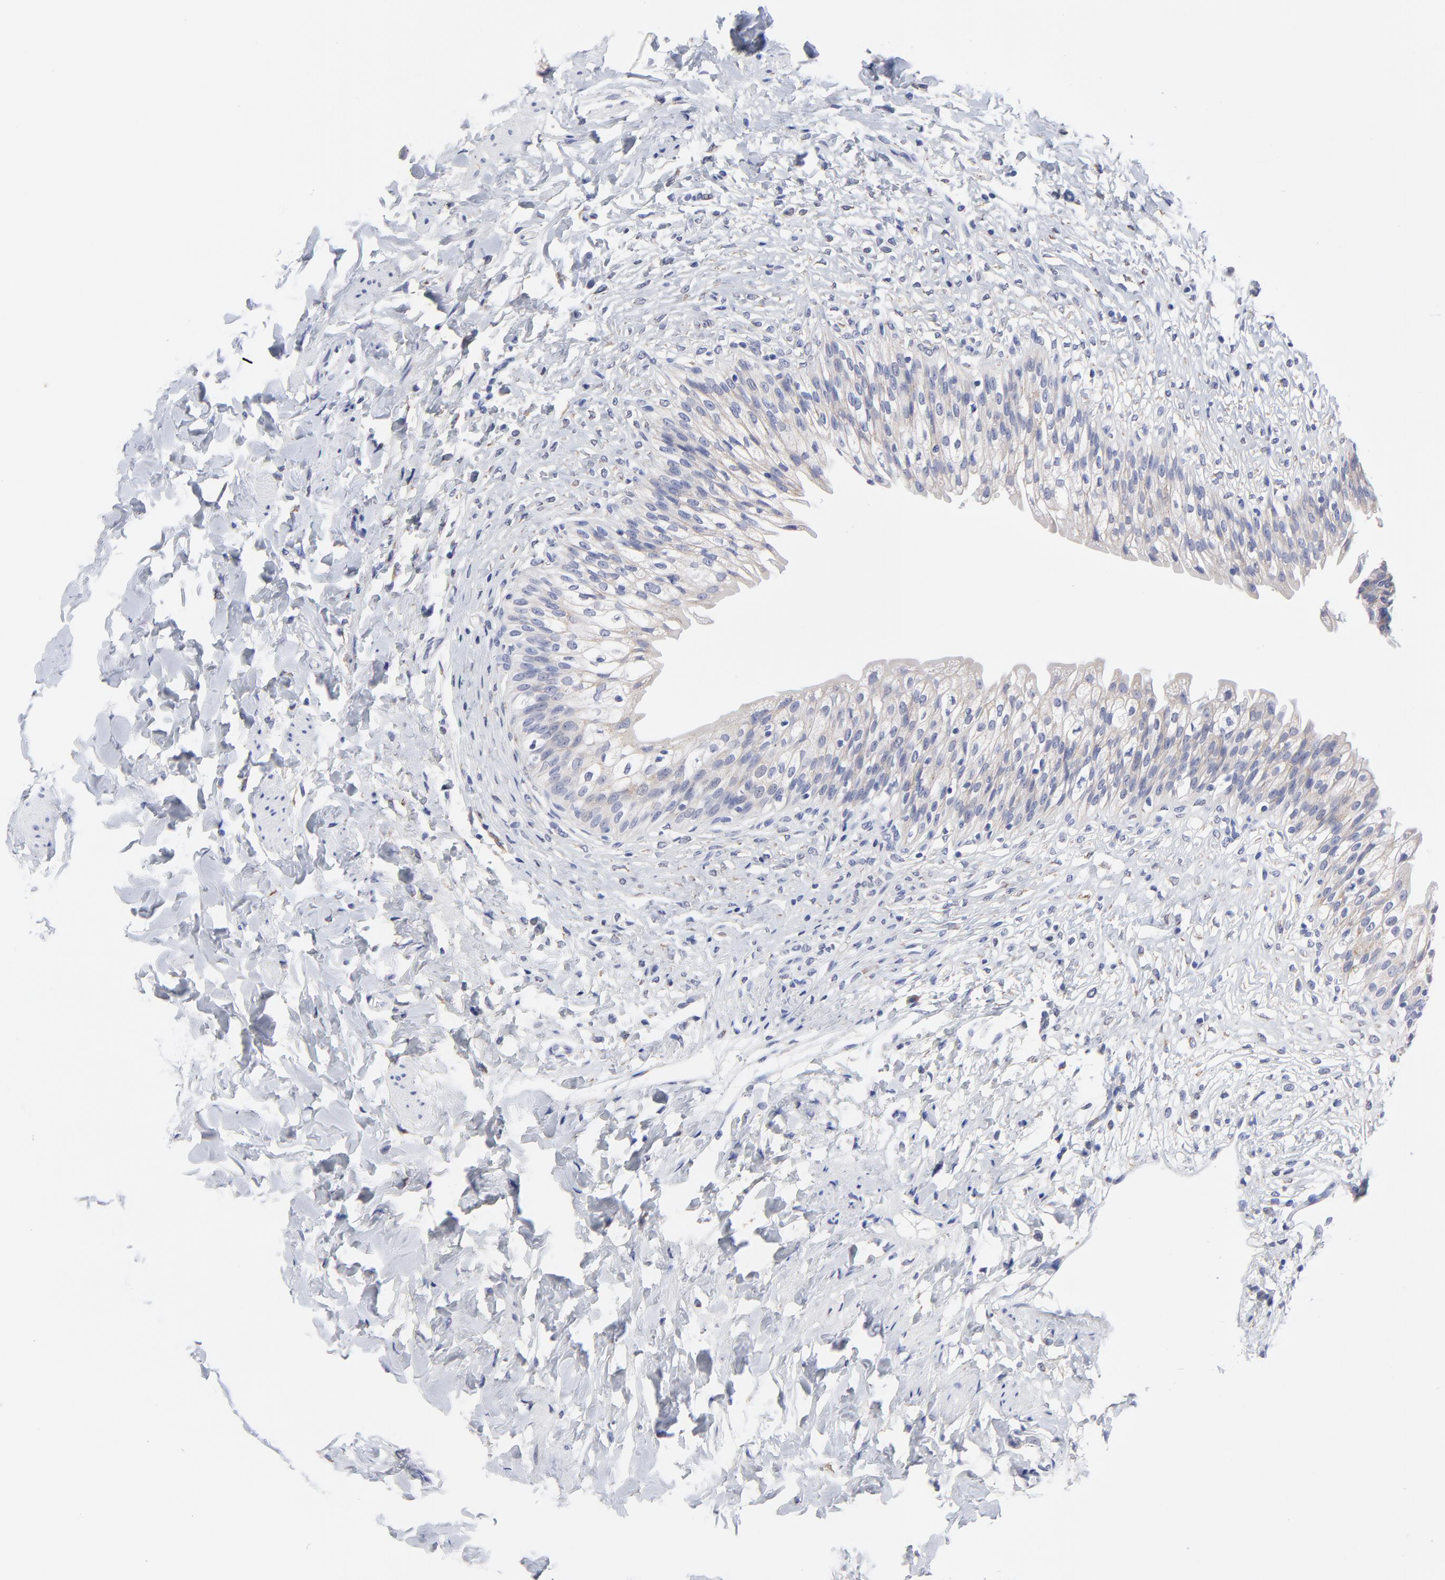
{"staining": {"intensity": "weak", "quantity": "25%-75%", "location": "cytoplasmic/membranous"}, "tissue": "urinary bladder", "cell_type": "Urothelial cells", "image_type": "normal", "snomed": [{"axis": "morphology", "description": "Normal tissue, NOS"}, {"axis": "morphology", "description": "Inflammation, NOS"}, {"axis": "topography", "description": "Urinary bladder"}], "caption": "A photomicrograph showing weak cytoplasmic/membranous staining in approximately 25%-75% of urothelial cells in normal urinary bladder, as visualized by brown immunohistochemical staining.", "gene": "DUSP9", "patient": {"sex": "female", "age": 80}}